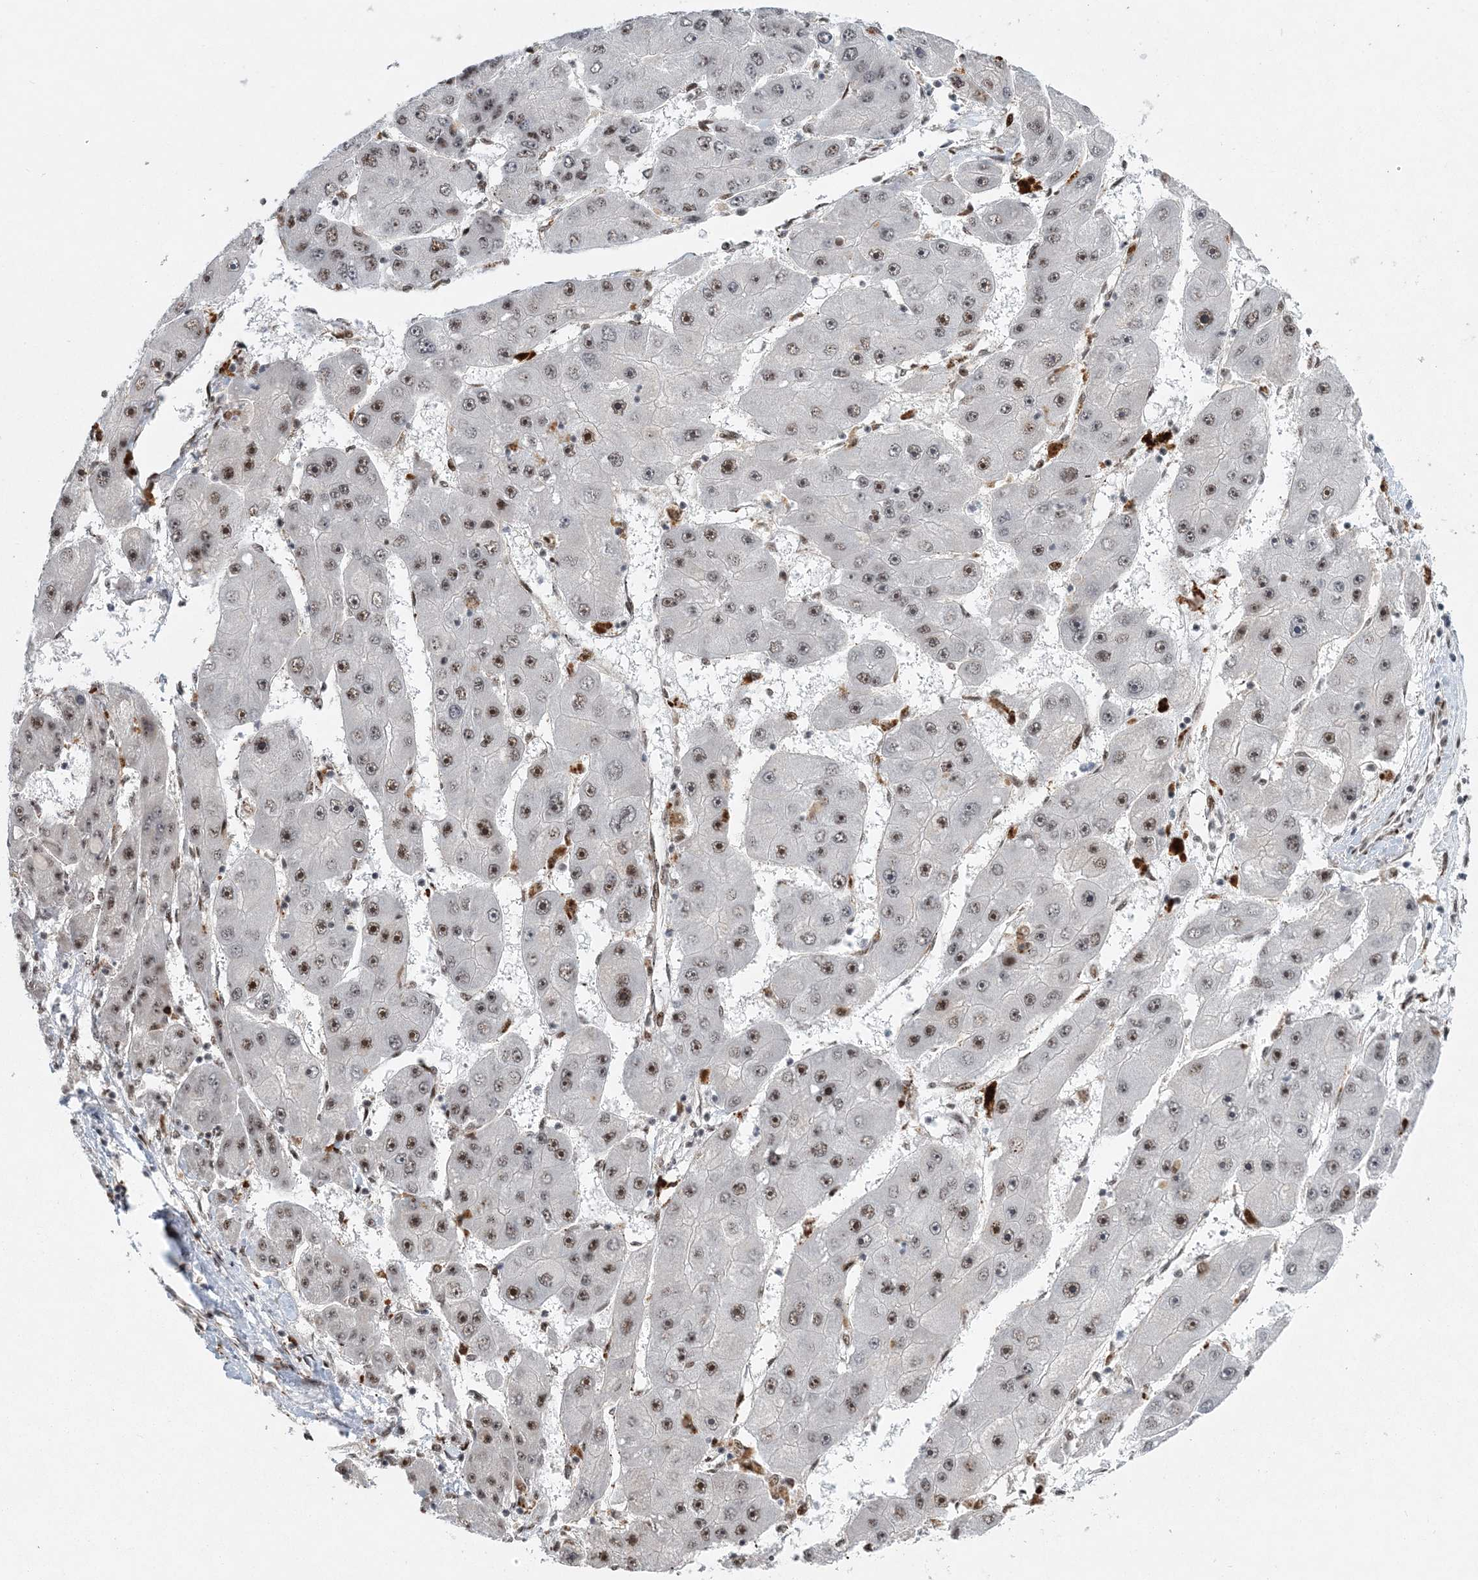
{"staining": {"intensity": "moderate", "quantity": ">75%", "location": "nuclear"}, "tissue": "liver cancer", "cell_type": "Tumor cells", "image_type": "cancer", "snomed": [{"axis": "morphology", "description": "Carcinoma, Hepatocellular, NOS"}, {"axis": "topography", "description": "Liver"}], "caption": "Immunohistochemical staining of hepatocellular carcinoma (liver) demonstrates medium levels of moderate nuclear expression in about >75% of tumor cells.", "gene": "CWC22", "patient": {"sex": "female", "age": 61}}